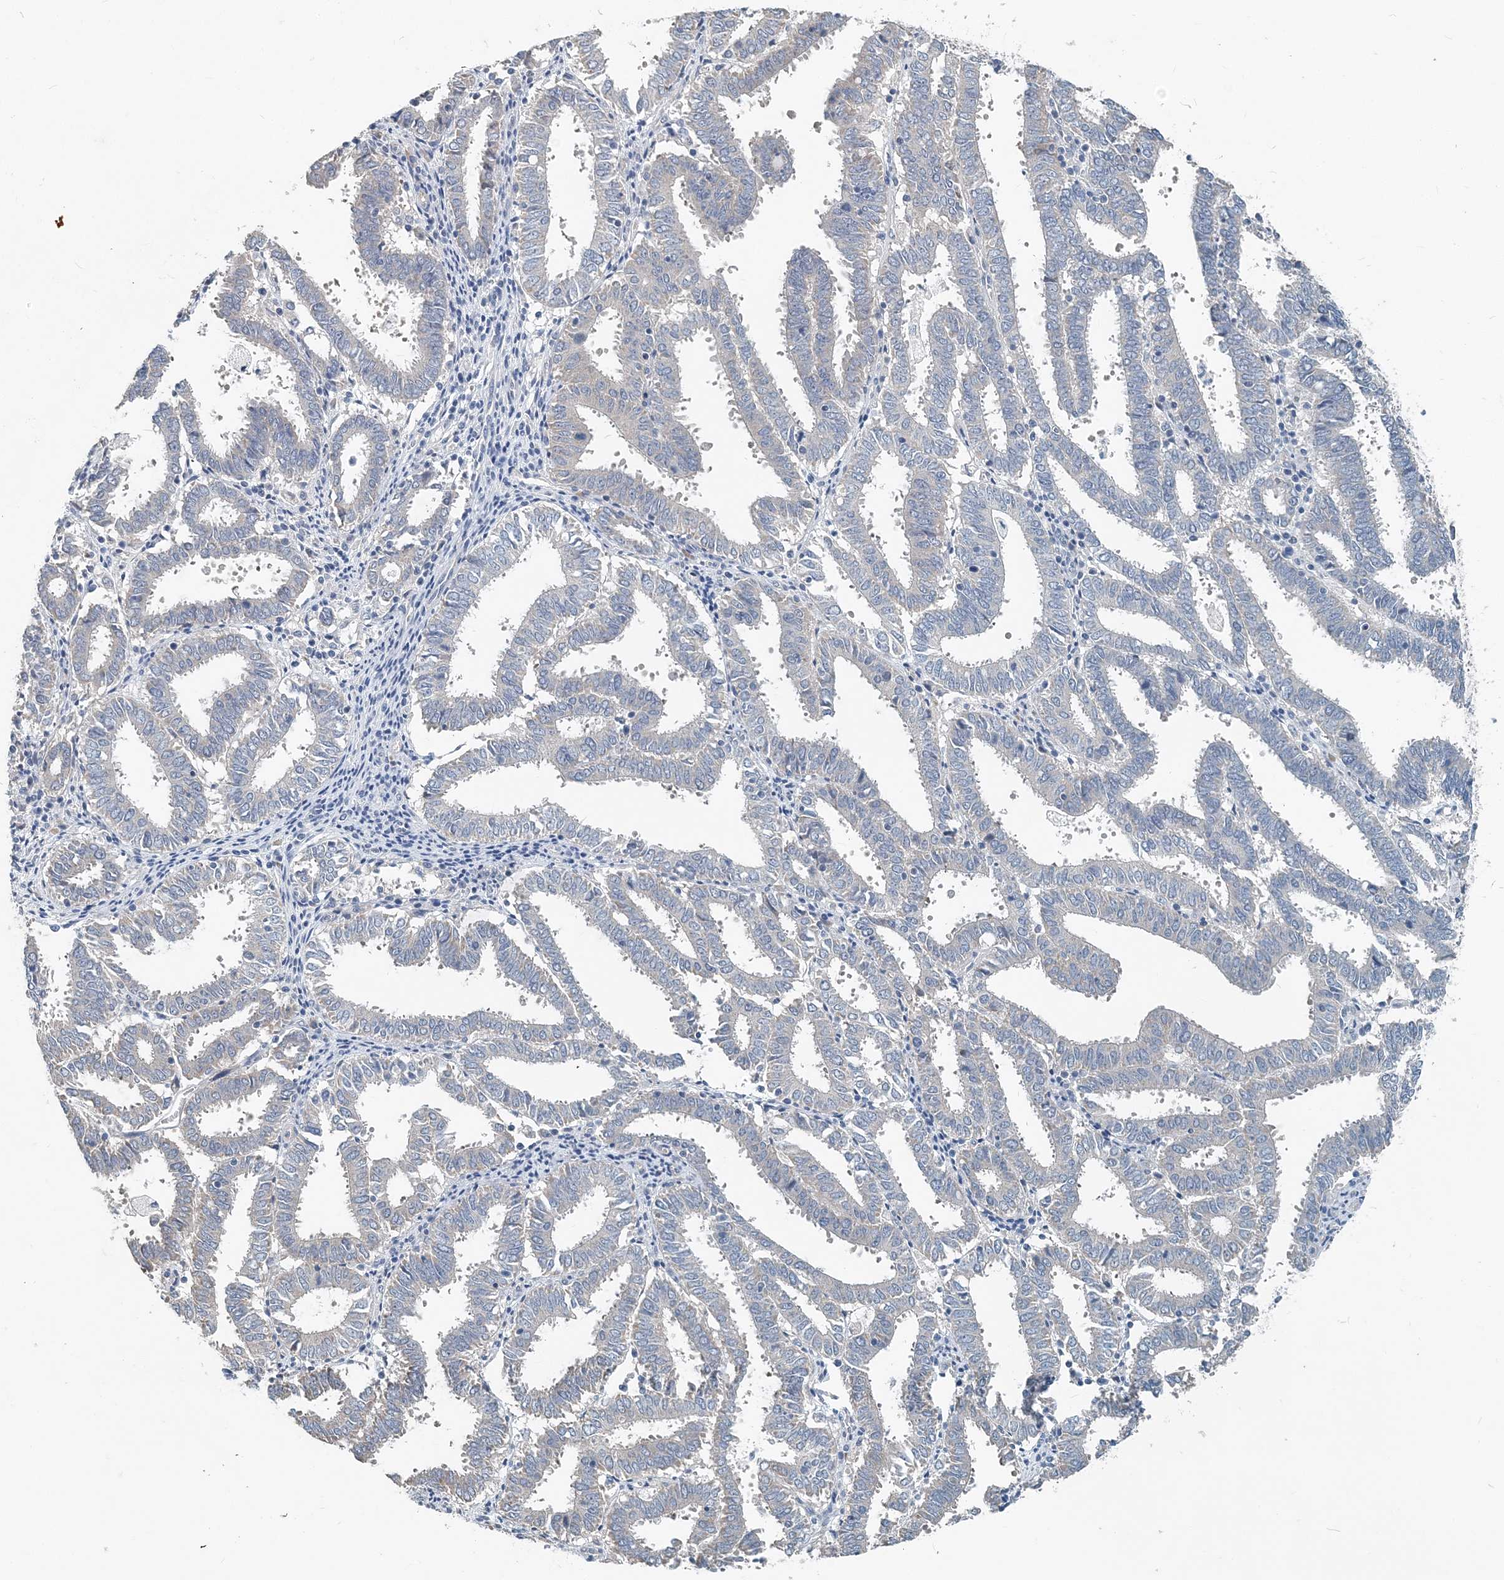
{"staining": {"intensity": "negative", "quantity": "none", "location": "none"}, "tissue": "endometrial cancer", "cell_type": "Tumor cells", "image_type": "cancer", "snomed": [{"axis": "morphology", "description": "Adenocarcinoma, NOS"}, {"axis": "topography", "description": "Uterus"}], "caption": "Adenocarcinoma (endometrial) was stained to show a protein in brown. There is no significant positivity in tumor cells.", "gene": "EEF1A2", "patient": {"sex": "female", "age": 83}}